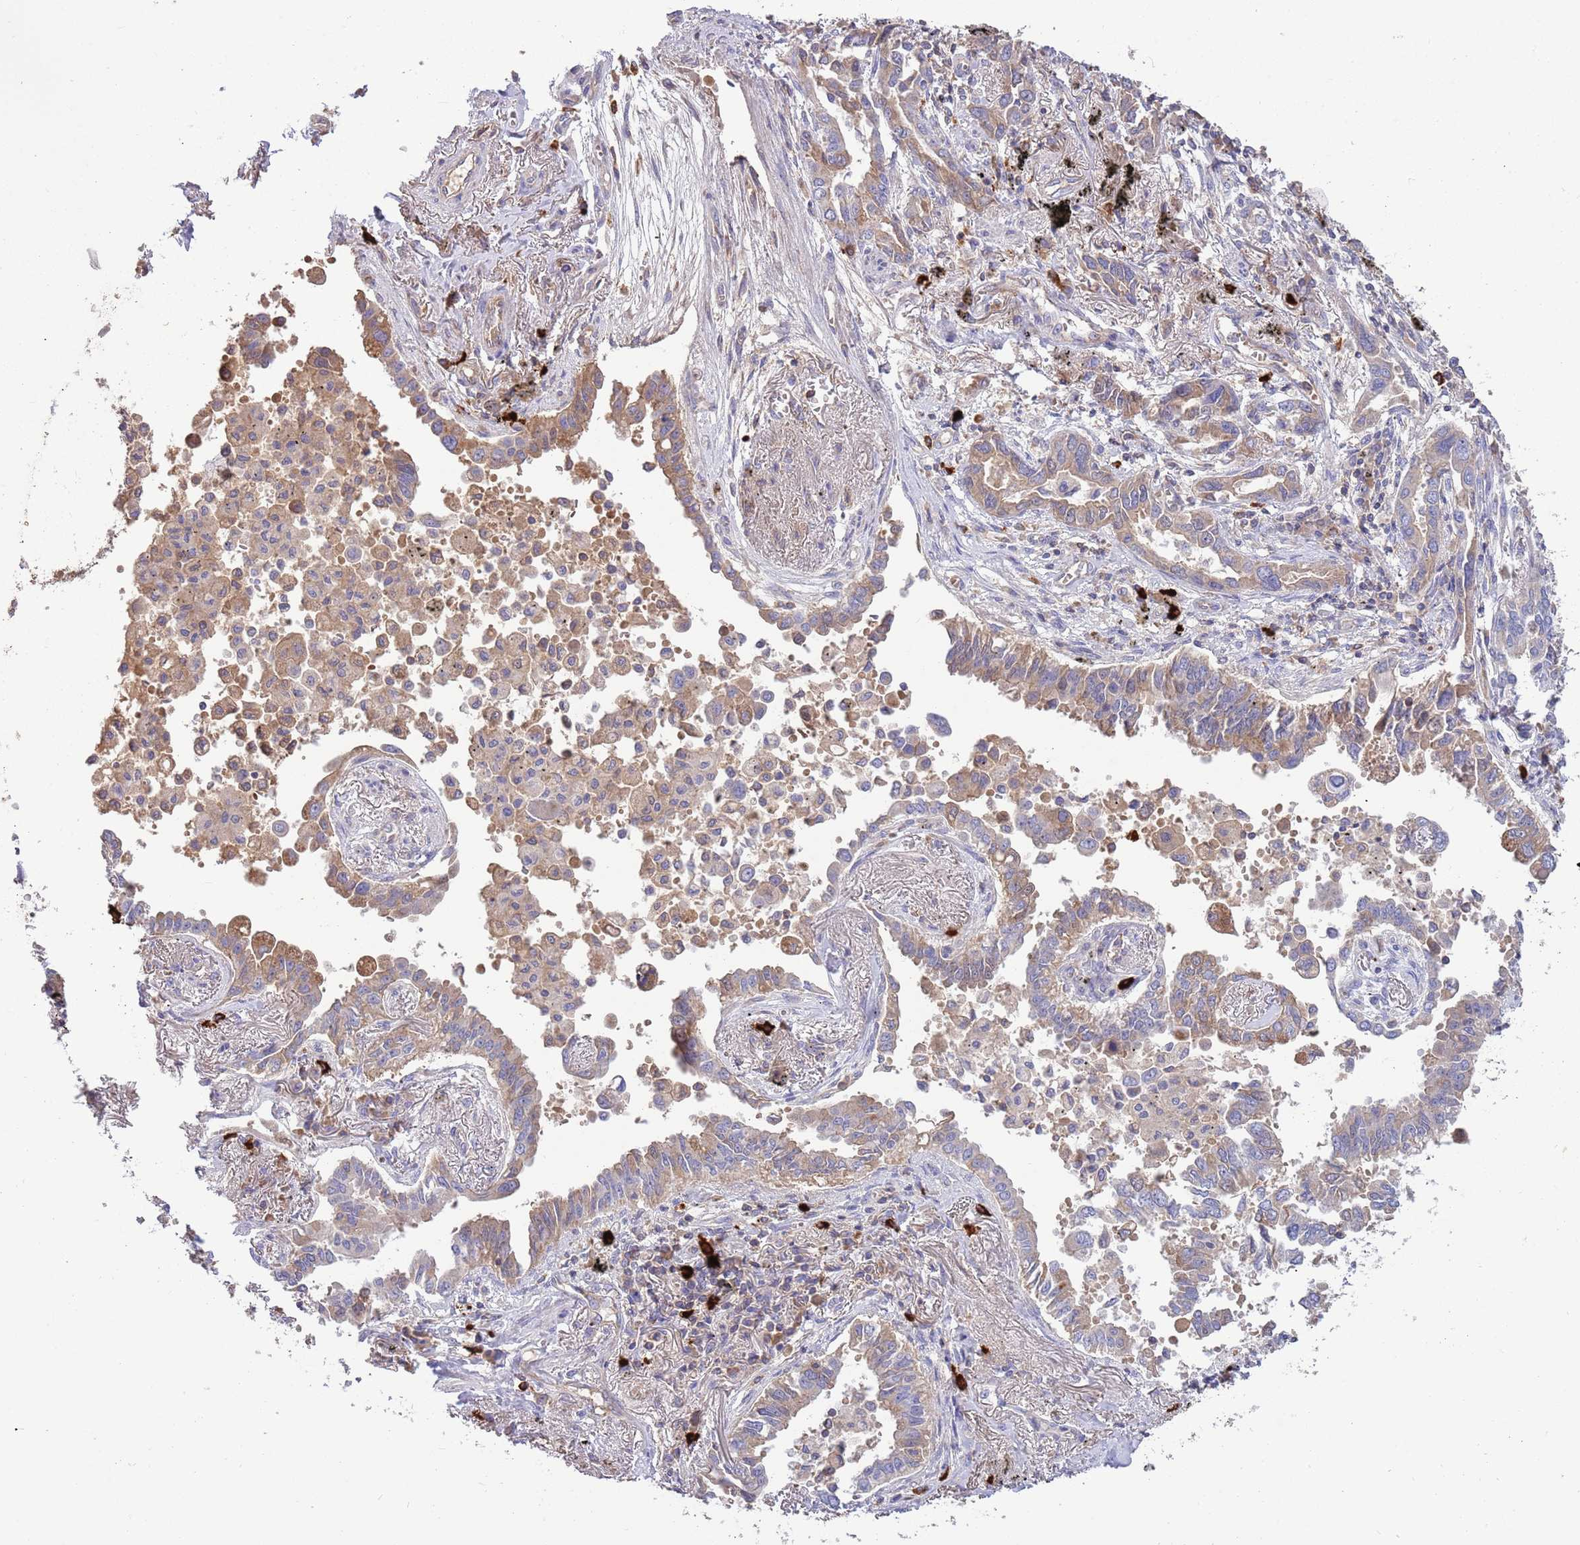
{"staining": {"intensity": "weak", "quantity": ">75%", "location": "cytoplasmic/membranous"}, "tissue": "lung cancer", "cell_type": "Tumor cells", "image_type": "cancer", "snomed": [{"axis": "morphology", "description": "Adenocarcinoma, NOS"}, {"axis": "topography", "description": "Lung"}], "caption": "Immunohistochemical staining of lung cancer shows low levels of weak cytoplasmic/membranous staining in approximately >75% of tumor cells.", "gene": "TRMO", "patient": {"sex": "male", "age": 67}}